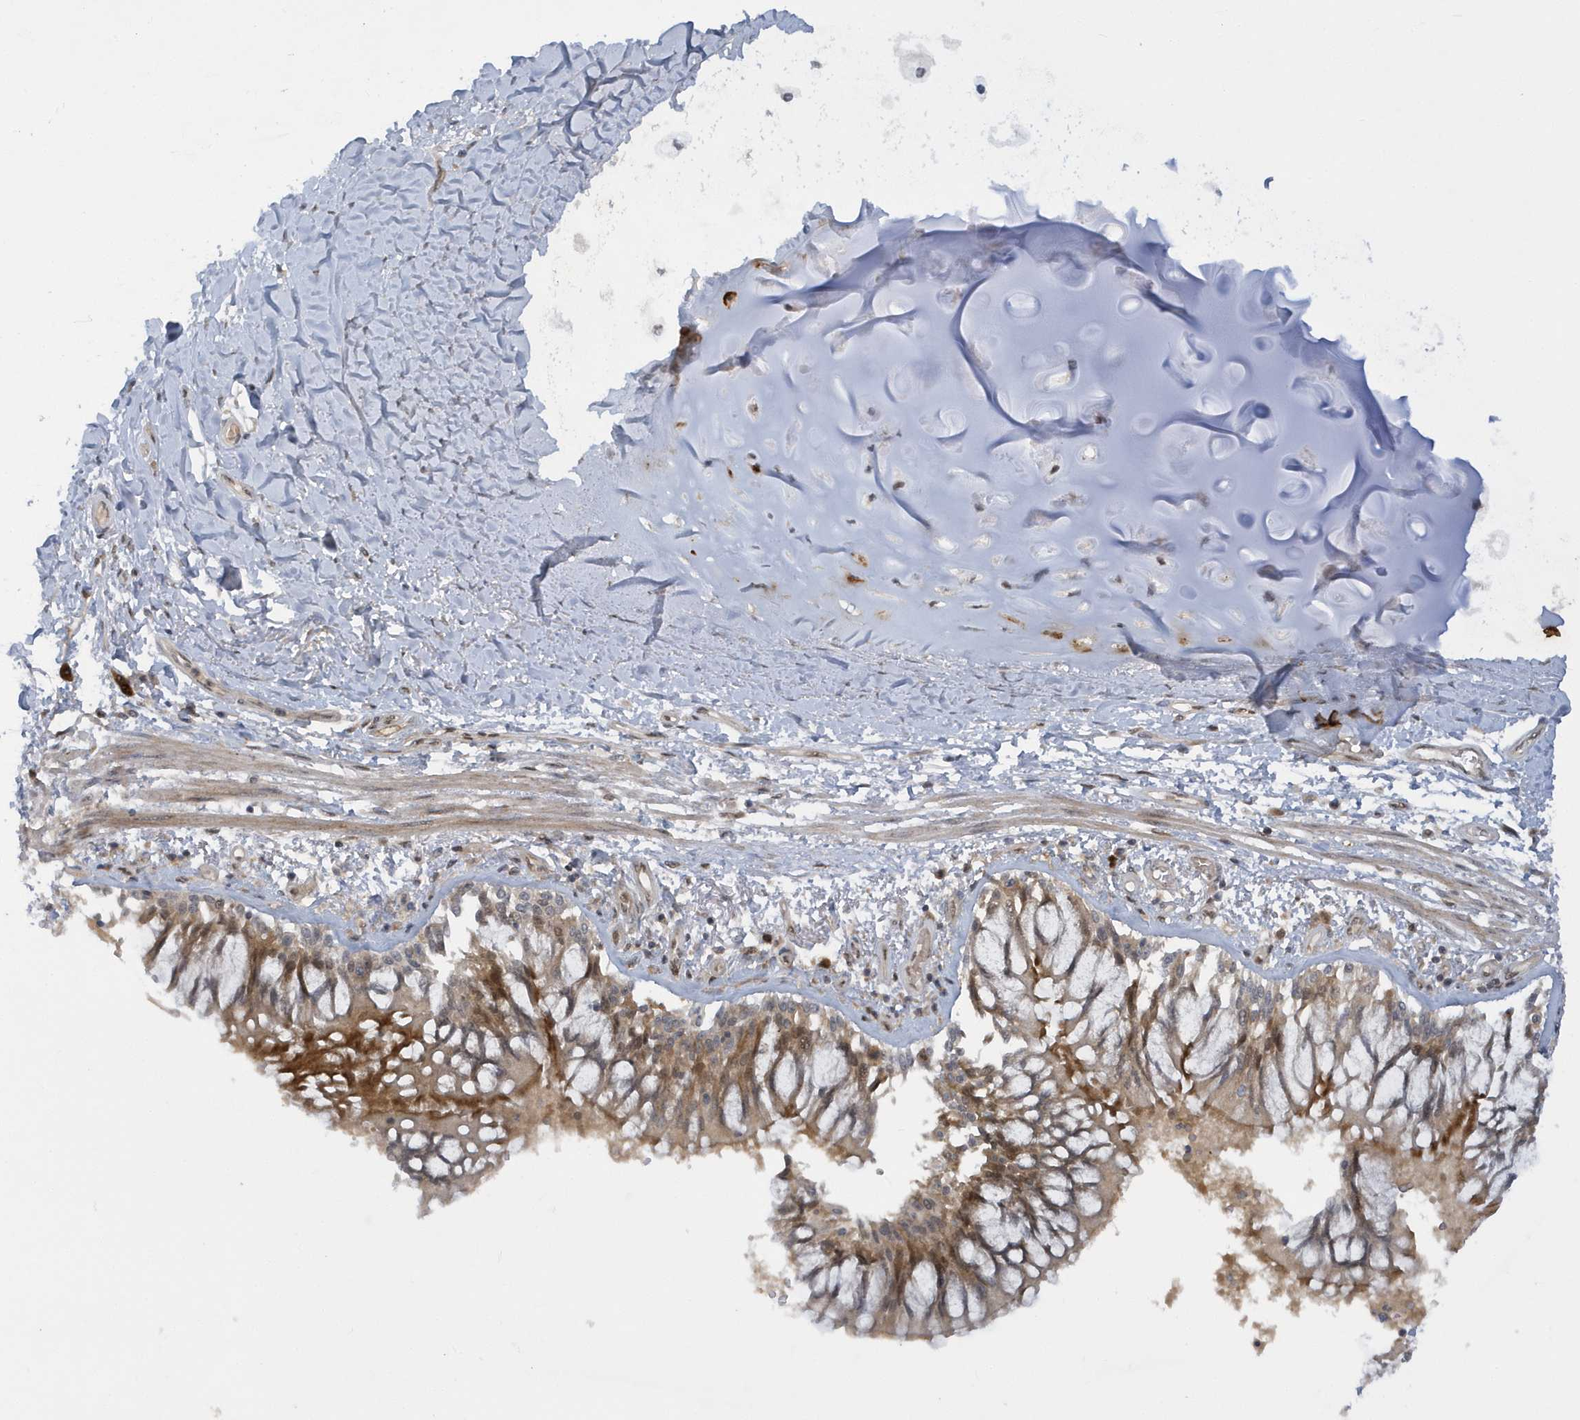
{"staining": {"intensity": "negative", "quantity": "none", "location": "none"}, "tissue": "adipose tissue", "cell_type": "Adipocytes", "image_type": "normal", "snomed": [{"axis": "morphology", "description": "Normal tissue, NOS"}, {"axis": "topography", "description": "Cartilage tissue"}, {"axis": "topography", "description": "Bronchus"}, {"axis": "topography", "description": "Lung"}, {"axis": "topography", "description": "Peripheral nerve tissue"}], "caption": "IHC image of normal adipose tissue stained for a protein (brown), which reveals no expression in adipocytes.", "gene": "ATG4A", "patient": {"sex": "female", "age": 49}}